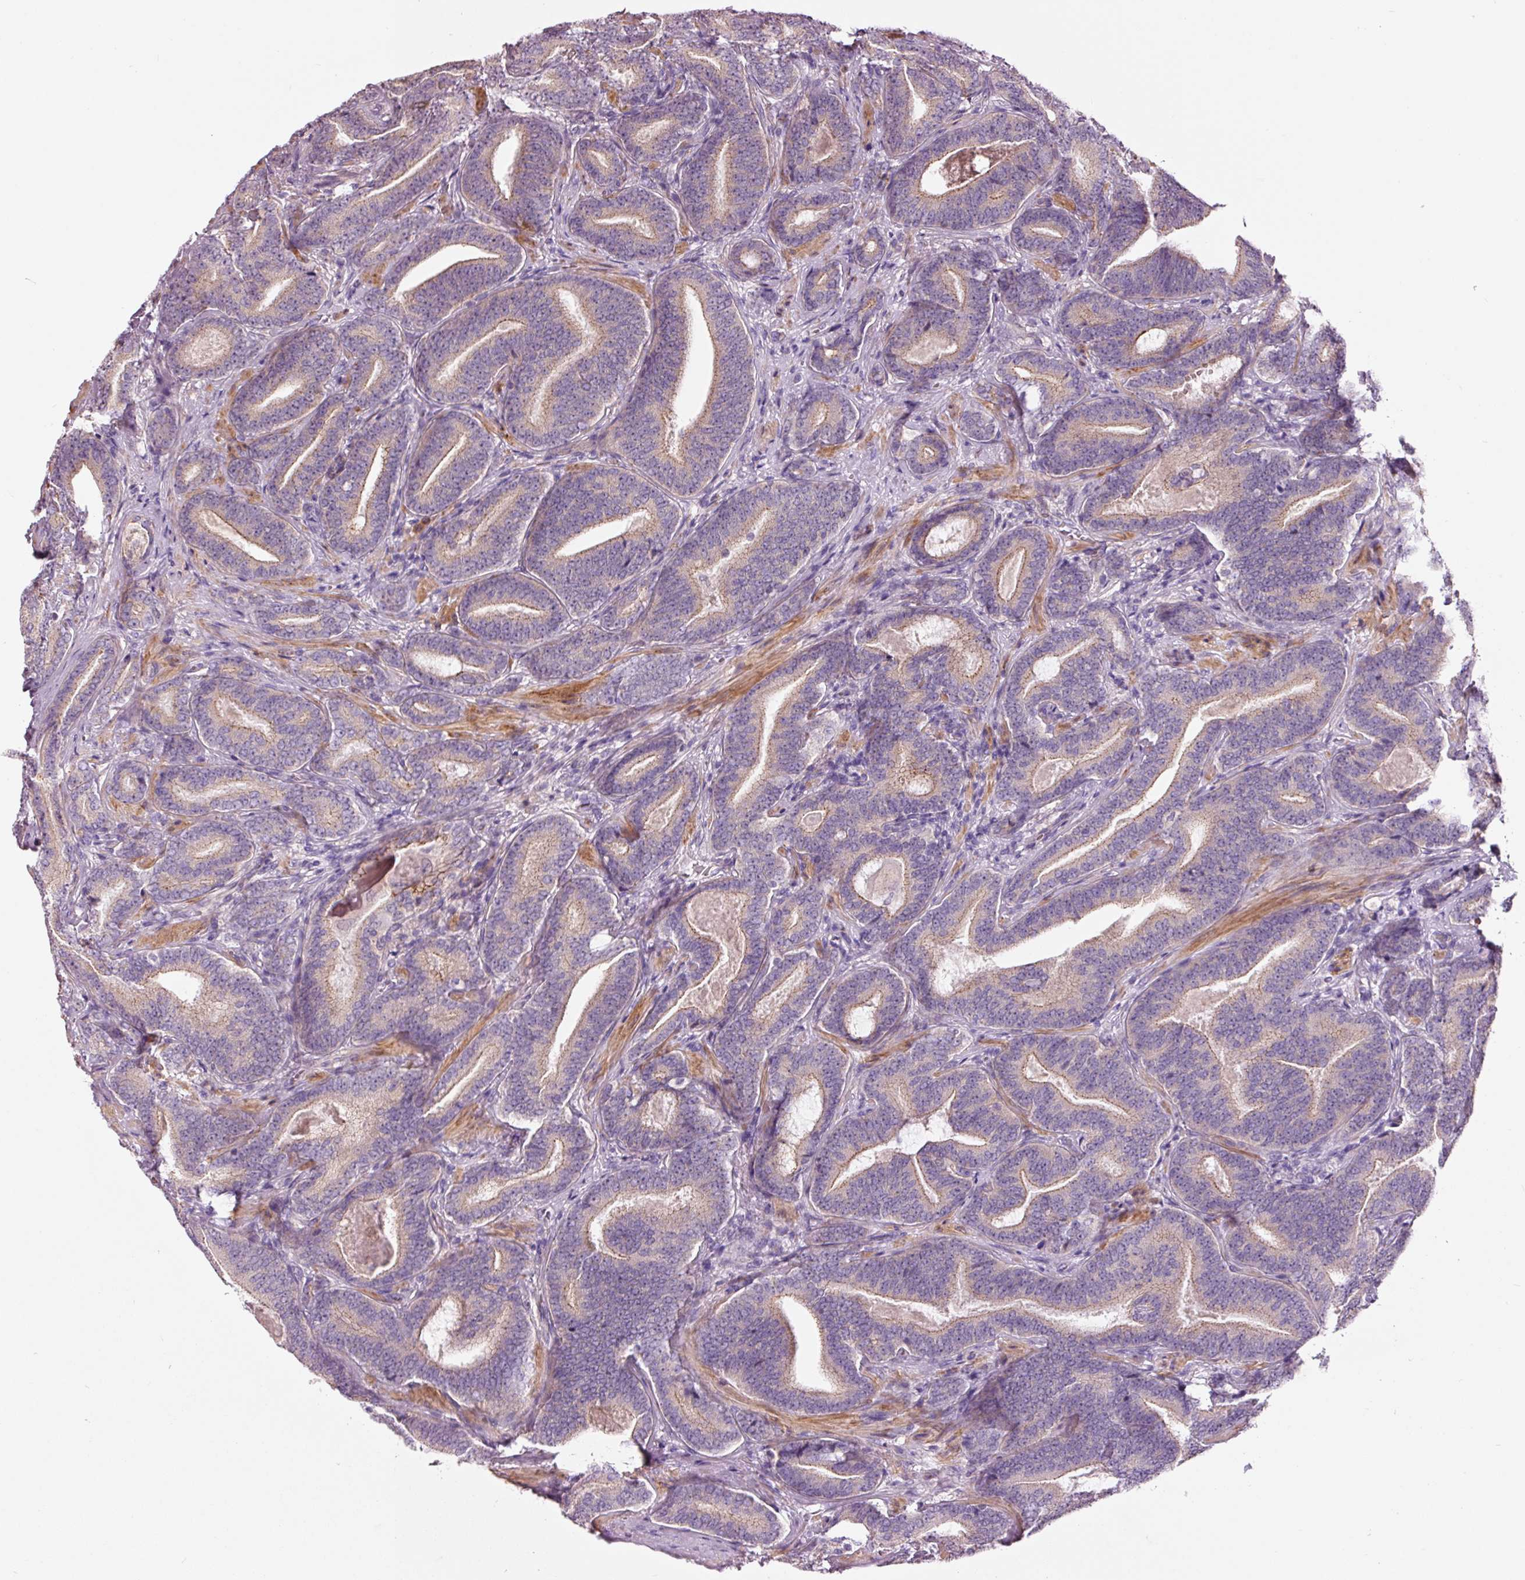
{"staining": {"intensity": "weak", "quantity": "25%-75%", "location": "cytoplasmic/membranous"}, "tissue": "prostate cancer", "cell_type": "Tumor cells", "image_type": "cancer", "snomed": [{"axis": "morphology", "description": "Adenocarcinoma, Low grade"}, {"axis": "topography", "description": "Prostate and seminal vesicle, NOS"}], "caption": "The immunohistochemical stain shows weak cytoplasmic/membranous staining in tumor cells of adenocarcinoma (low-grade) (prostate) tissue.", "gene": "DAPP1", "patient": {"sex": "male", "age": 61}}